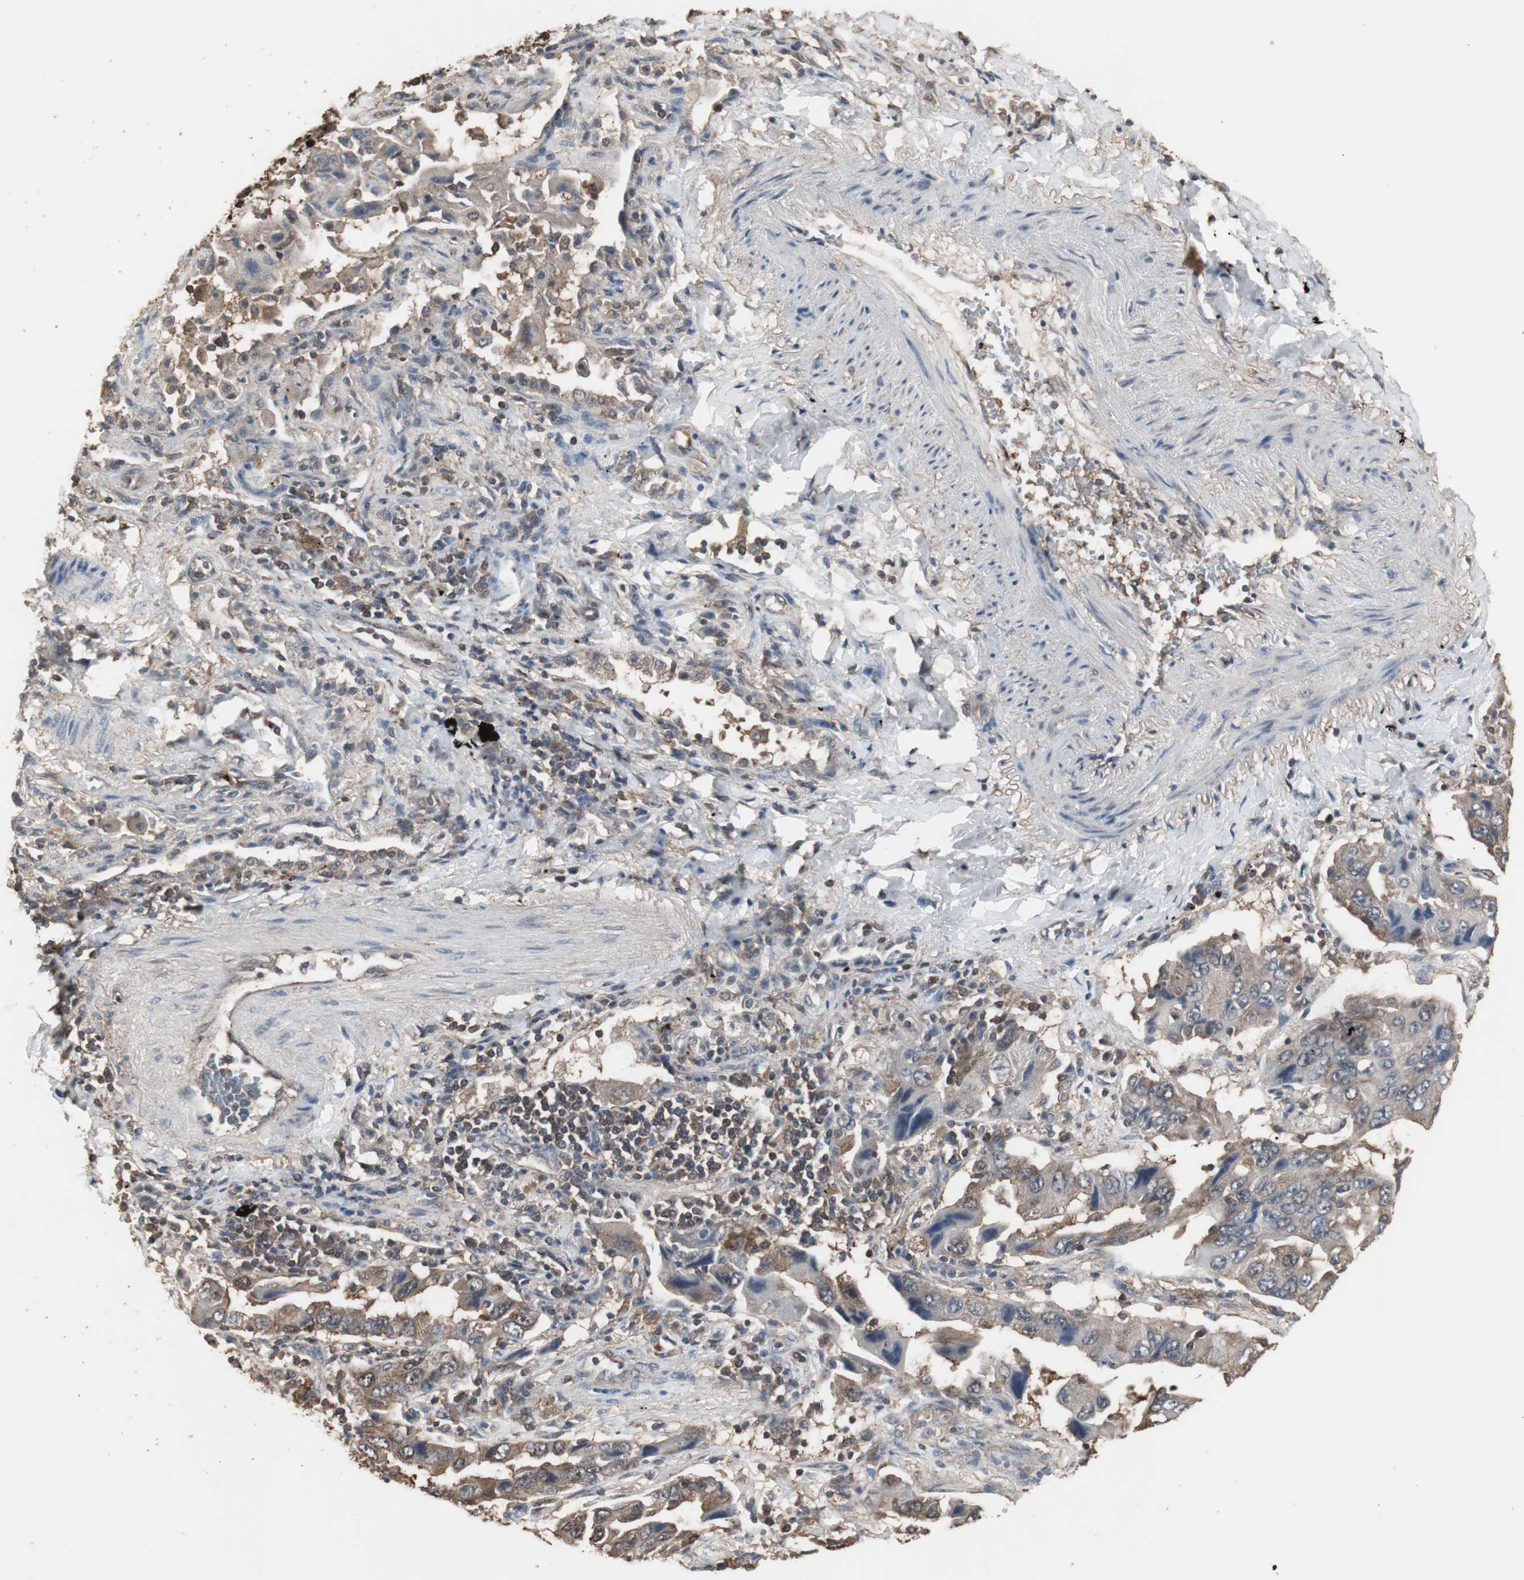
{"staining": {"intensity": "moderate", "quantity": "25%-75%", "location": "cytoplasmic/membranous"}, "tissue": "lung cancer", "cell_type": "Tumor cells", "image_type": "cancer", "snomed": [{"axis": "morphology", "description": "Adenocarcinoma, NOS"}, {"axis": "topography", "description": "Lung"}], "caption": "IHC histopathology image of neoplastic tissue: human adenocarcinoma (lung) stained using immunohistochemistry (IHC) reveals medium levels of moderate protein expression localized specifically in the cytoplasmic/membranous of tumor cells, appearing as a cytoplasmic/membranous brown color.", "gene": "HPRT1", "patient": {"sex": "female", "age": 65}}